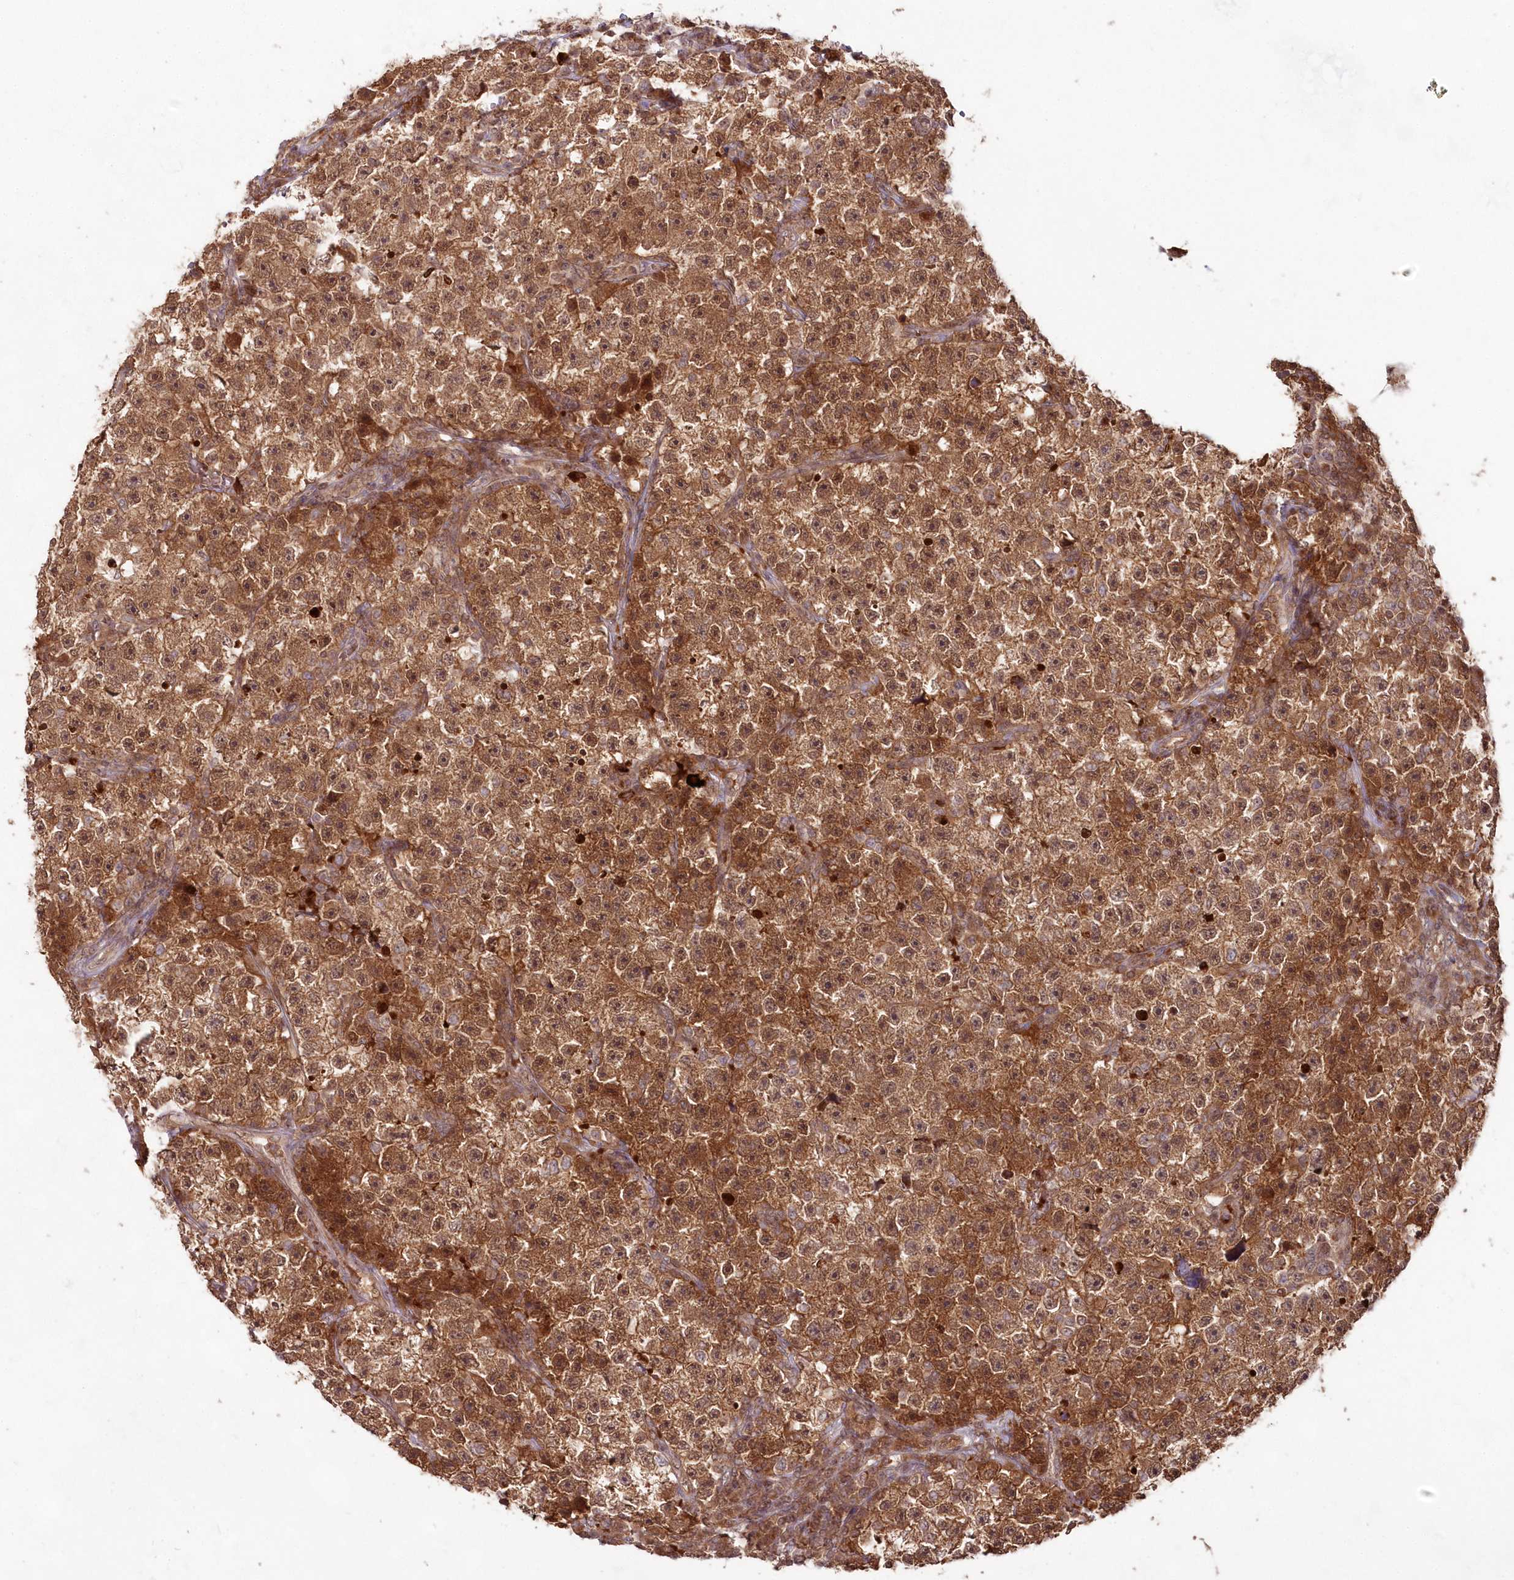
{"staining": {"intensity": "strong", "quantity": ">75%", "location": "cytoplasmic/membranous"}, "tissue": "testis cancer", "cell_type": "Tumor cells", "image_type": "cancer", "snomed": [{"axis": "morphology", "description": "Seminoma, NOS"}, {"axis": "topography", "description": "Testis"}], "caption": "IHC histopathology image of neoplastic tissue: testis seminoma stained using IHC displays high levels of strong protein expression localized specifically in the cytoplasmic/membranous of tumor cells, appearing as a cytoplasmic/membranous brown color.", "gene": "IMPA1", "patient": {"sex": "male", "age": 22}}